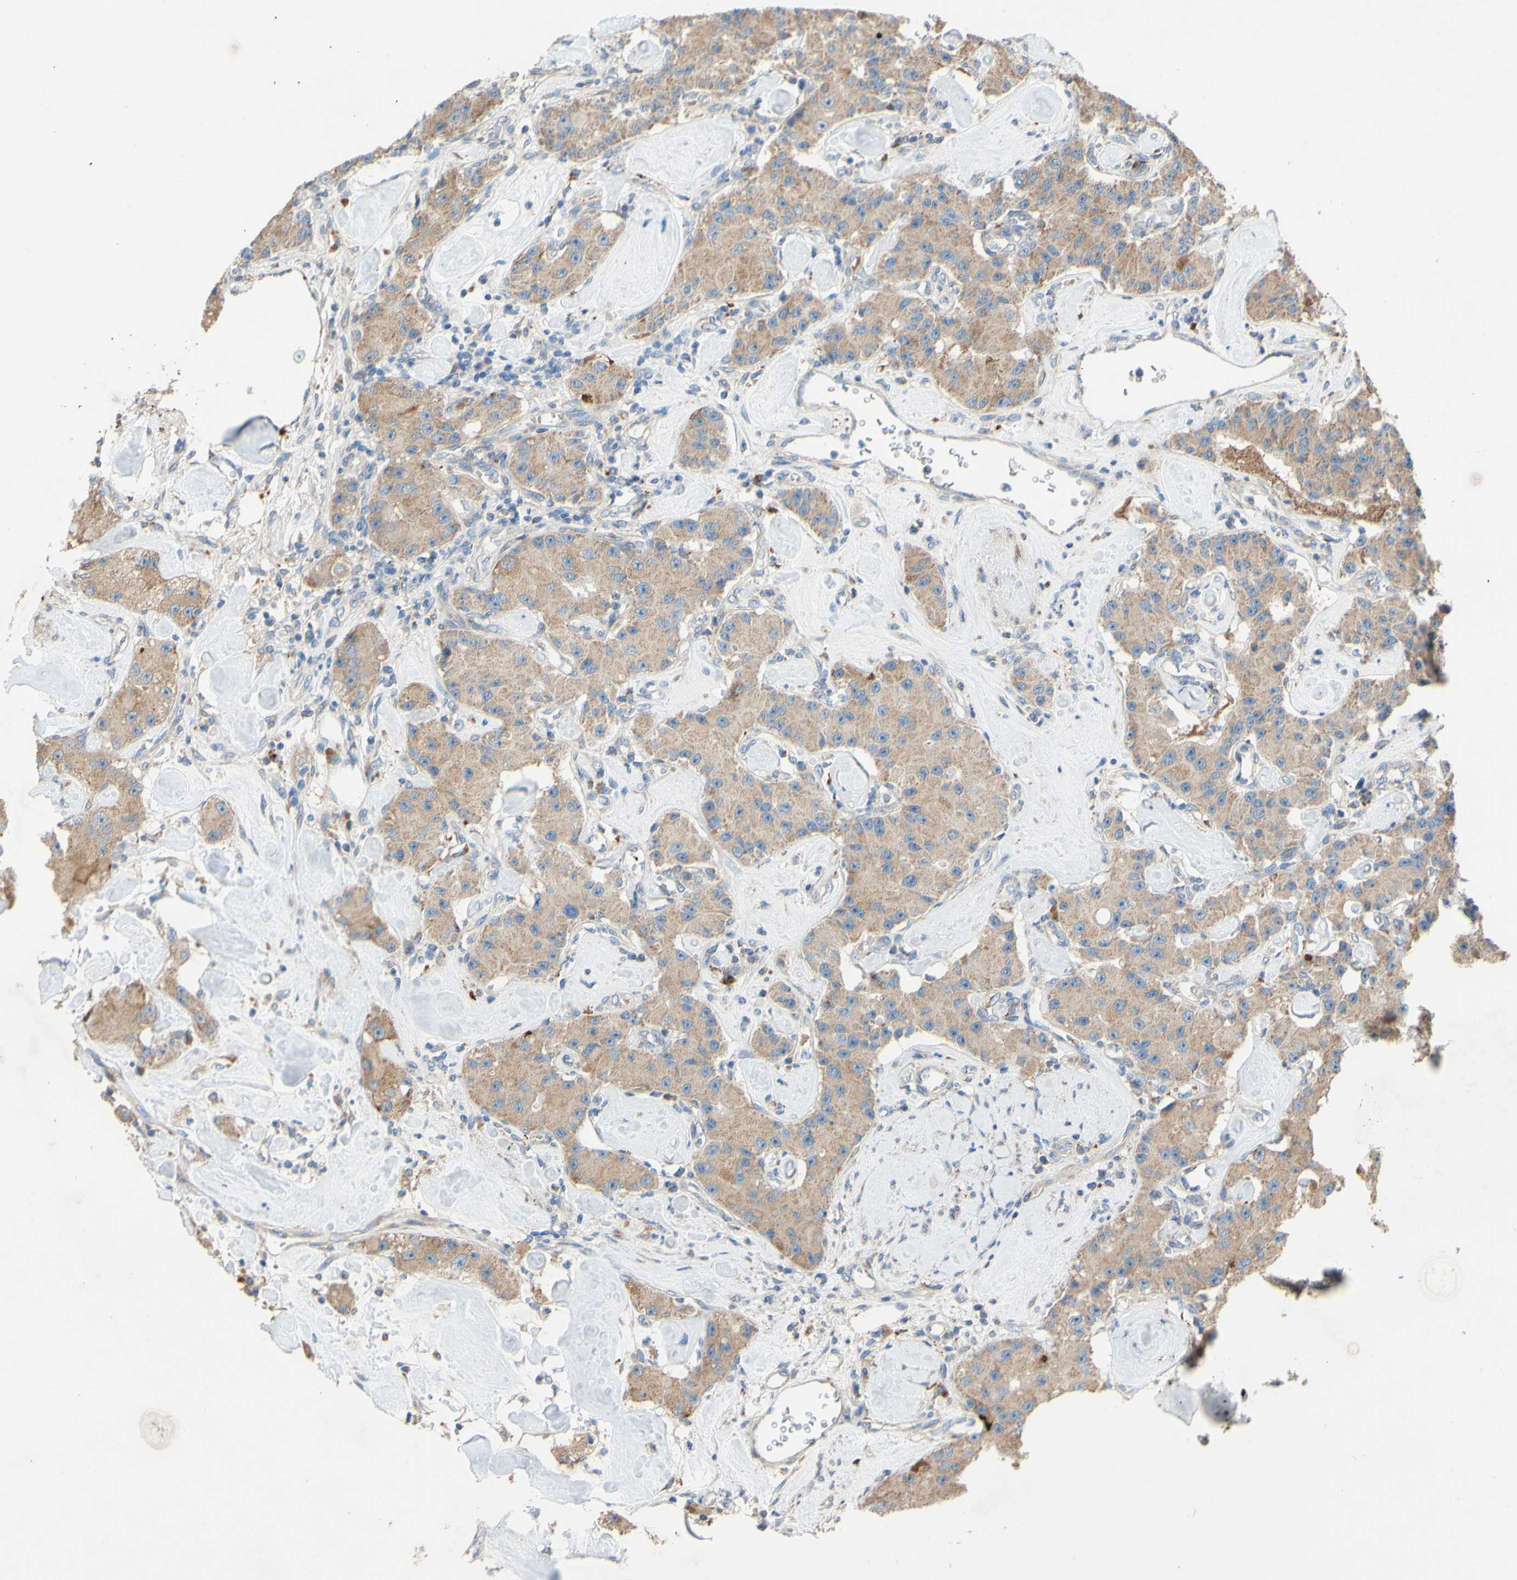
{"staining": {"intensity": "moderate", "quantity": ">75%", "location": "cytoplasmic/membranous"}, "tissue": "carcinoid", "cell_type": "Tumor cells", "image_type": "cancer", "snomed": [{"axis": "morphology", "description": "Carcinoid, malignant, NOS"}, {"axis": "topography", "description": "Pancreas"}], "caption": "Carcinoid stained with IHC exhibits moderate cytoplasmic/membranous expression in approximately >75% of tumor cells. The staining was performed using DAB (3,3'-diaminobenzidine), with brown indicating positive protein expression. Nuclei are stained blue with hematoxylin.", "gene": "DKK3", "patient": {"sex": "male", "age": 41}}